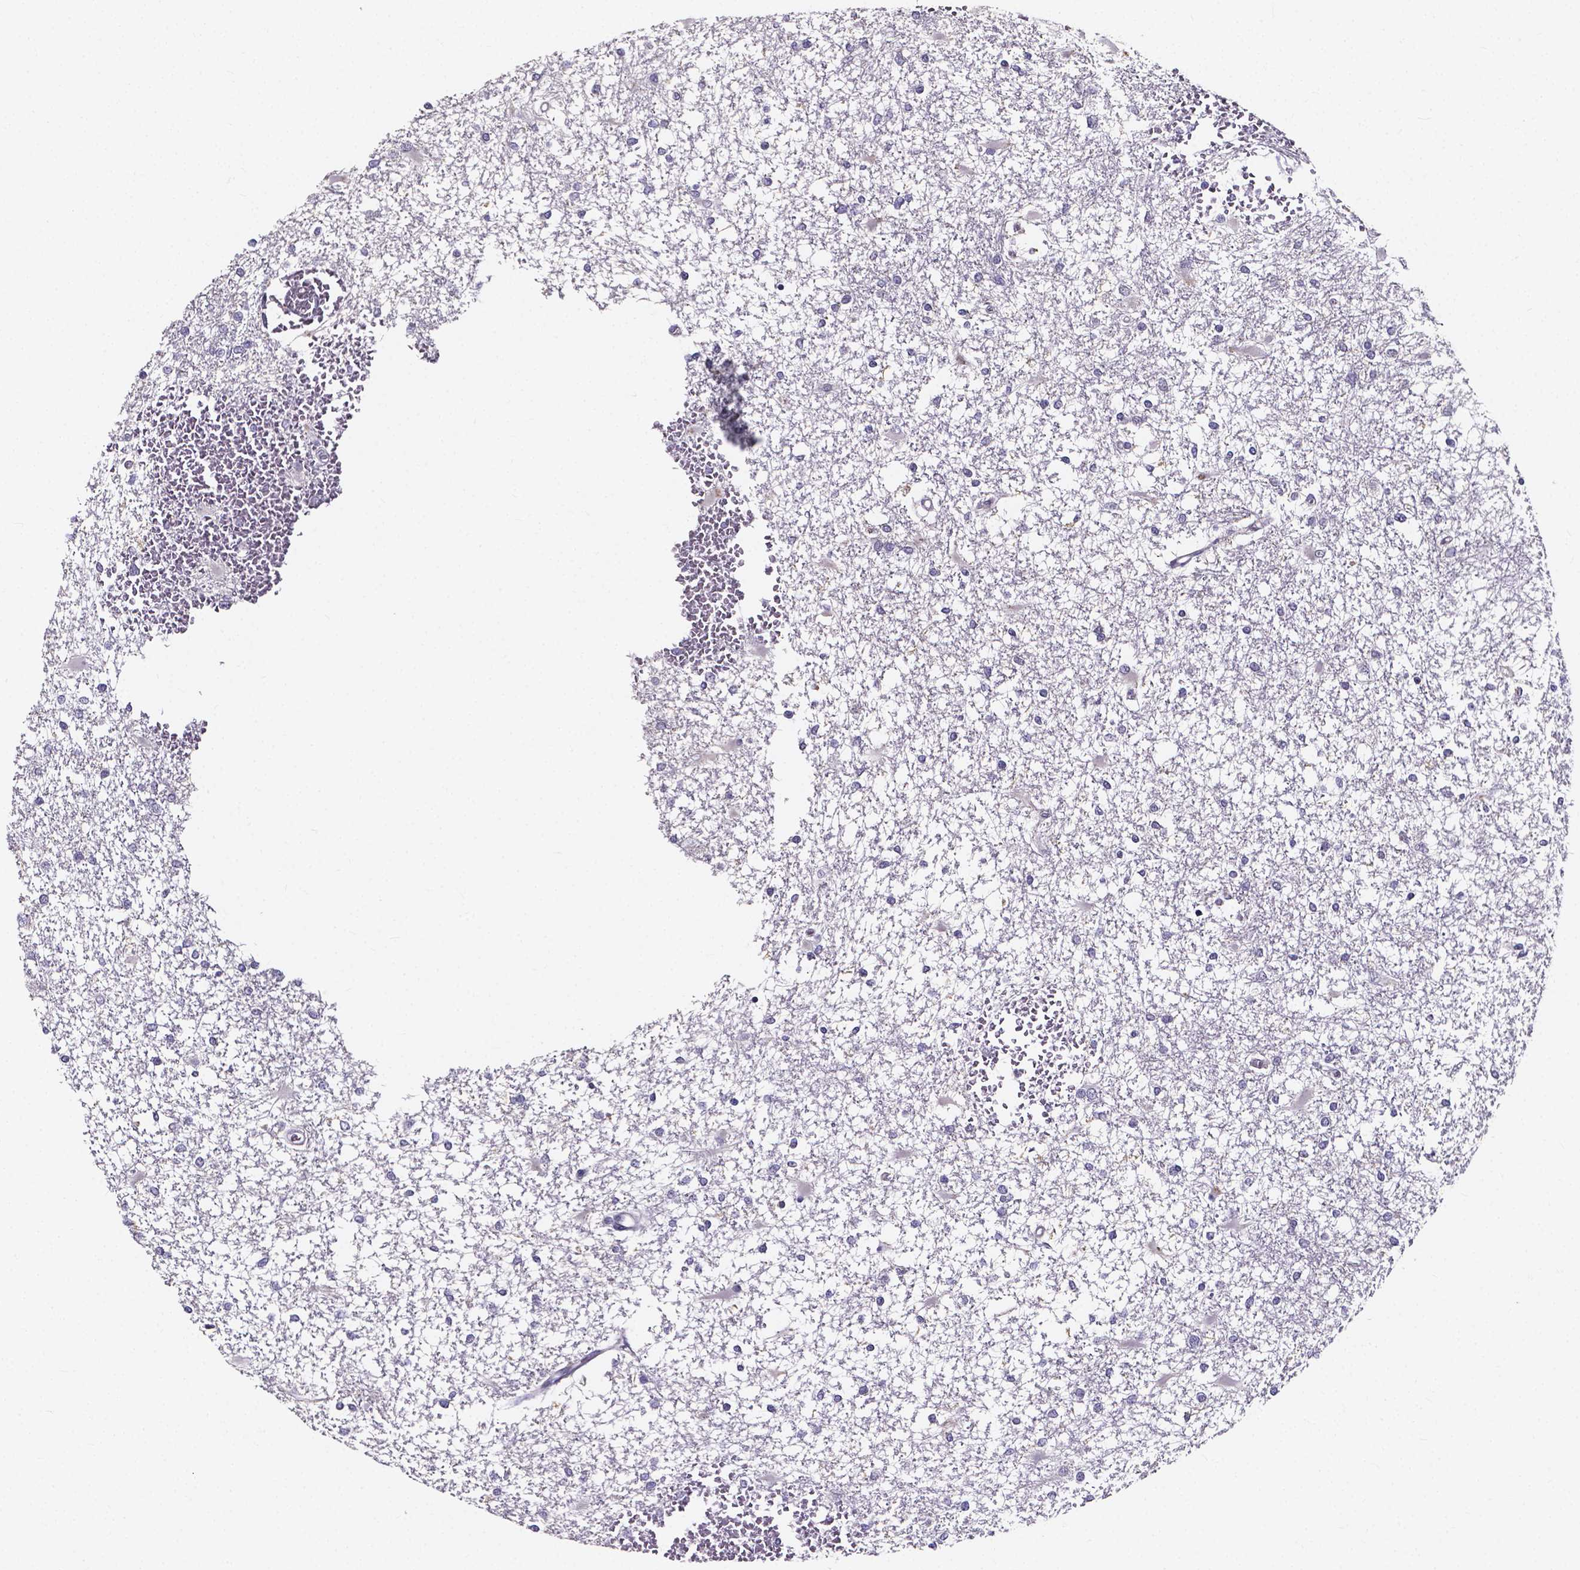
{"staining": {"intensity": "negative", "quantity": "none", "location": "none"}, "tissue": "glioma", "cell_type": "Tumor cells", "image_type": "cancer", "snomed": [{"axis": "morphology", "description": "Glioma, malignant, High grade"}, {"axis": "topography", "description": "Cerebral cortex"}], "caption": "High magnification brightfield microscopy of glioma stained with DAB (brown) and counterstained with hematoxylin (blue): tumor cells show no significant positivity.", "gene": "SPOCD1", "patient": {"sex": "male", "age": 79}}